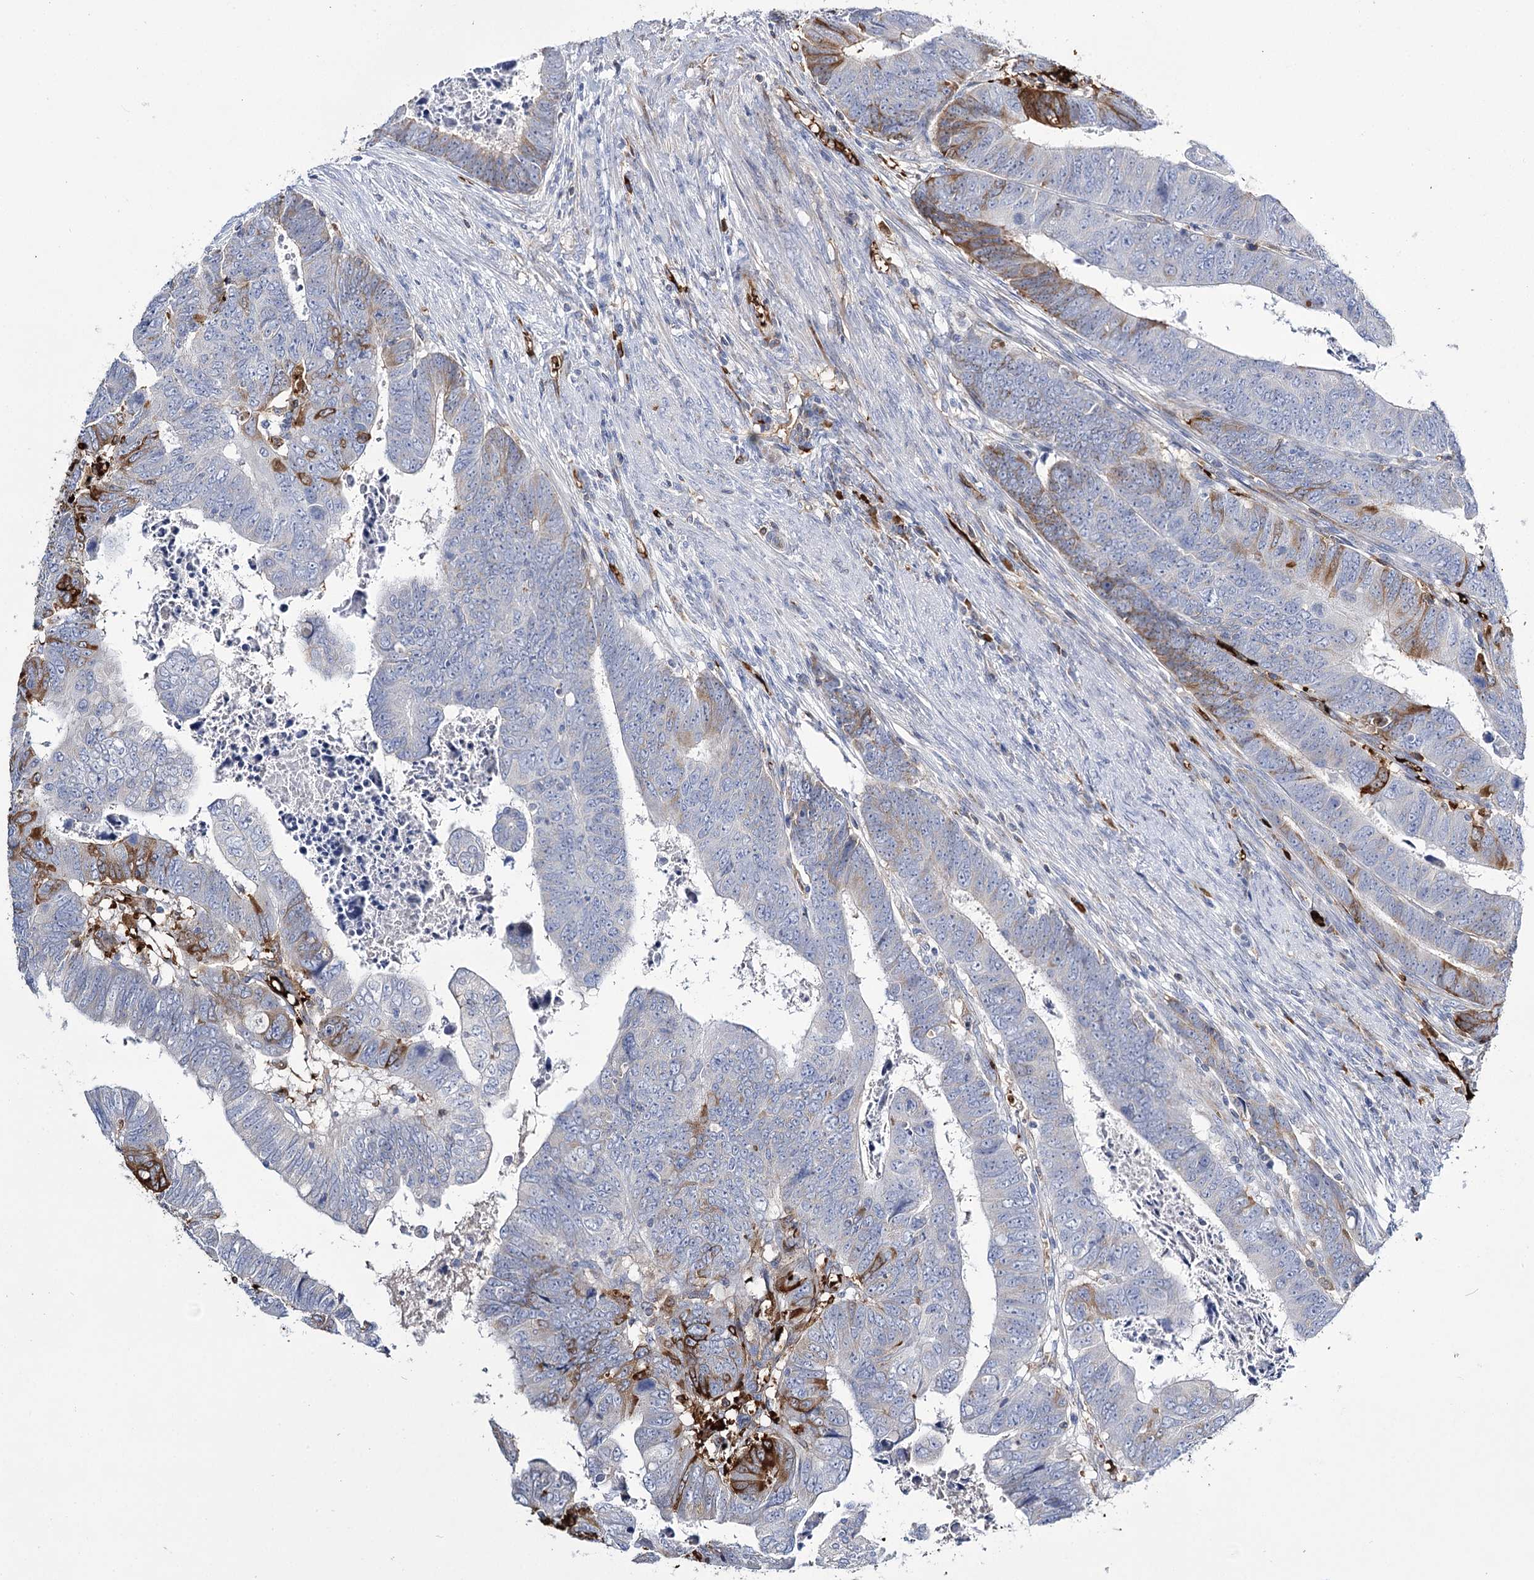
{"staining": {"intensity": "strong", "quantity": "<25%", "location": "cytoplasmic/membranous"}, "tissue": "colorectal cancer", "cell_type": "Tumor cells", "image_type": "cancer", "snomed": [{"axis": "morphology", "description": "Normal tissue, NOS"}, {"axis": "morphology", "description": "Adenocarcinoma, NOS"}, {"axis": "topography", "description": "Rectum"}], "caption": "Protein expression analysis of human colorectal cancer reveals strong cytoplasmic/membranous expression in about <25% of tumor cells.", "gene": "GBF1", "patient": {"sex": "female", "age": 65}}